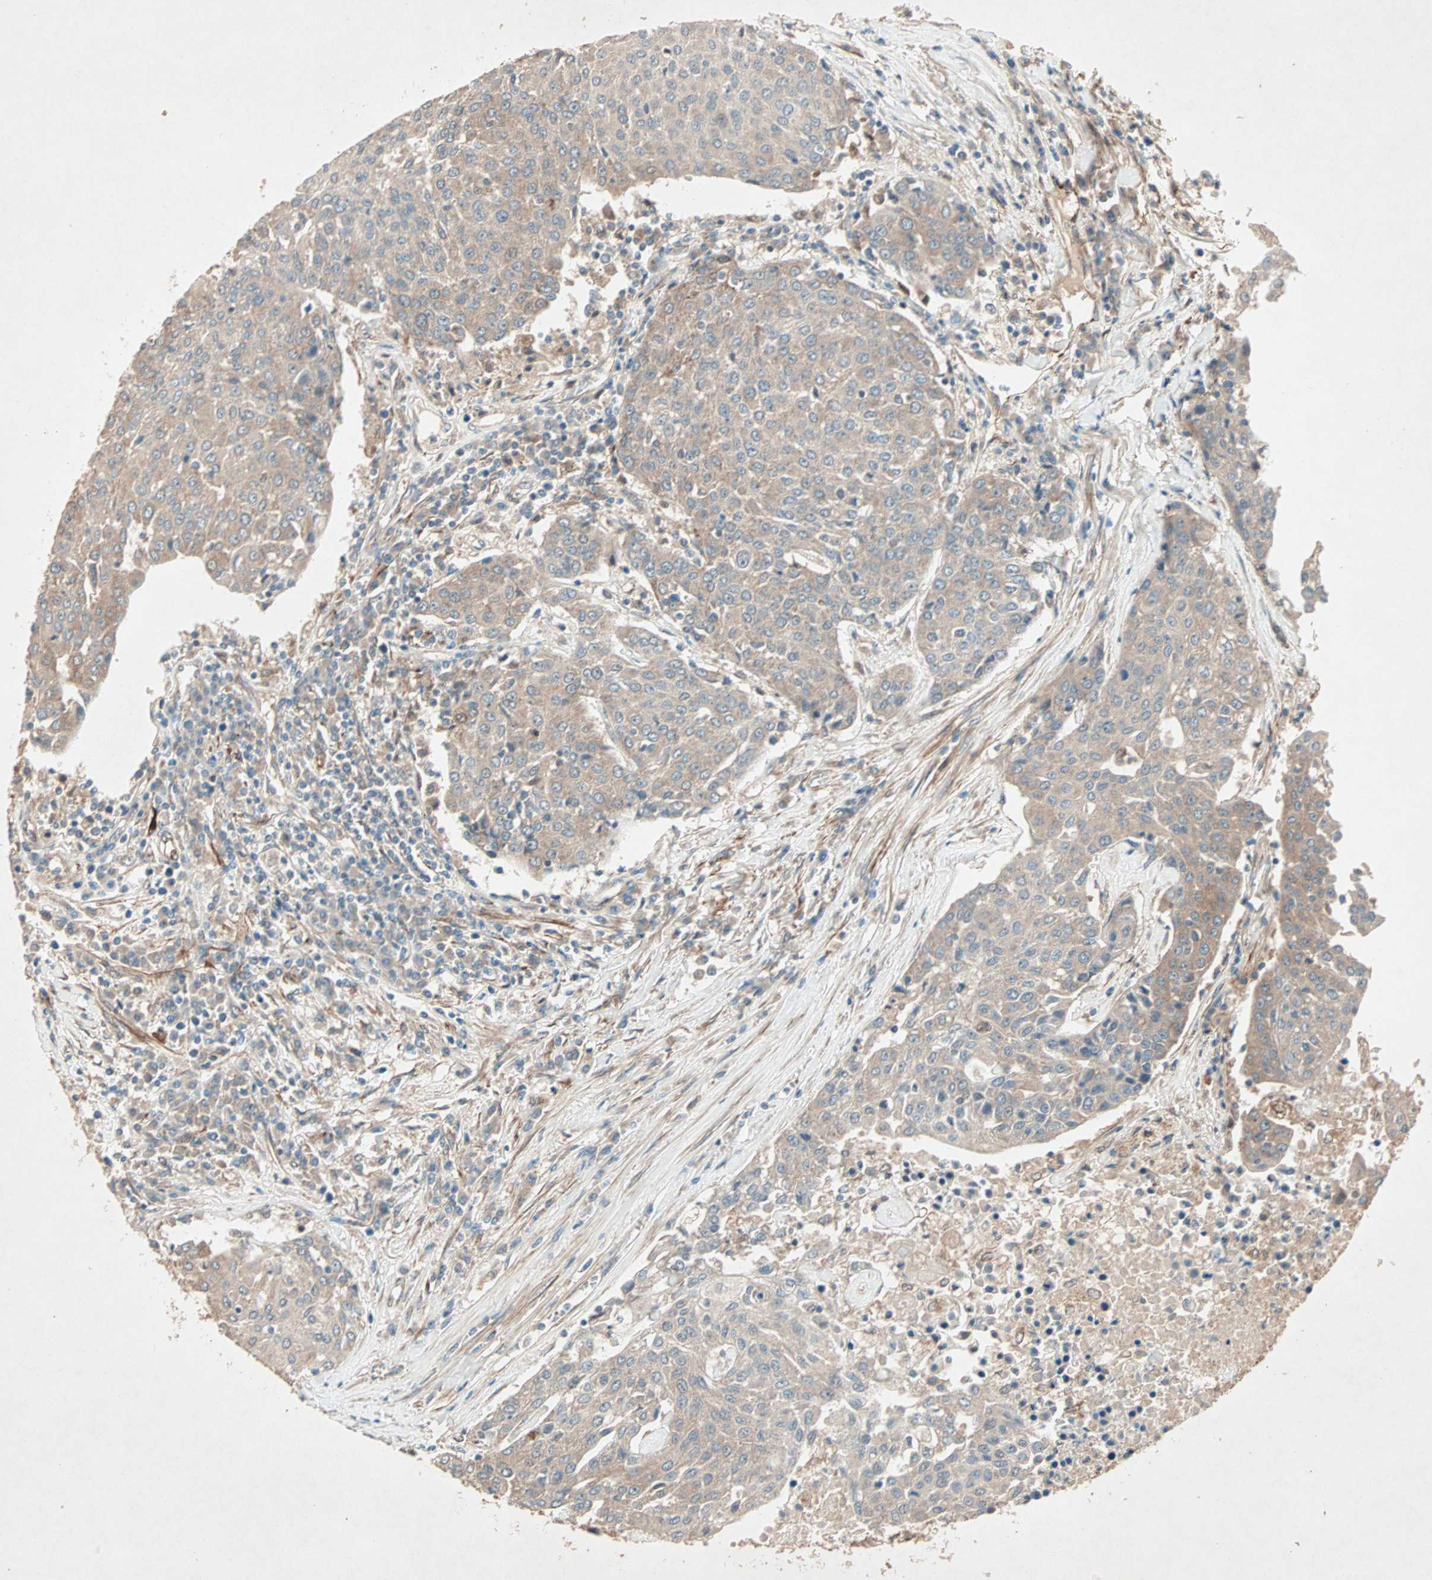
{"staining": {"intensity": "weak", "quantity": "25%-75%", "location": "cytoplasmic/membranous"}, "tissue": "urothelial cancer", "cell_type": "Tumor cells", "image_type": "cancer", "snomed": [{"axis": "morphology", "description": "Urothelial carcinoma, High grade"}, {"axis": "topography", "description": "Urinary bladder"}], "caption": "Protein staining shows weak cytoplasmic/membranous positivity in approximately 25%-75% of tumor cells in urothelial carcinoma (high-grade).", "gene": "SDSL", "patient": {"sex": "female", "age": 85}}